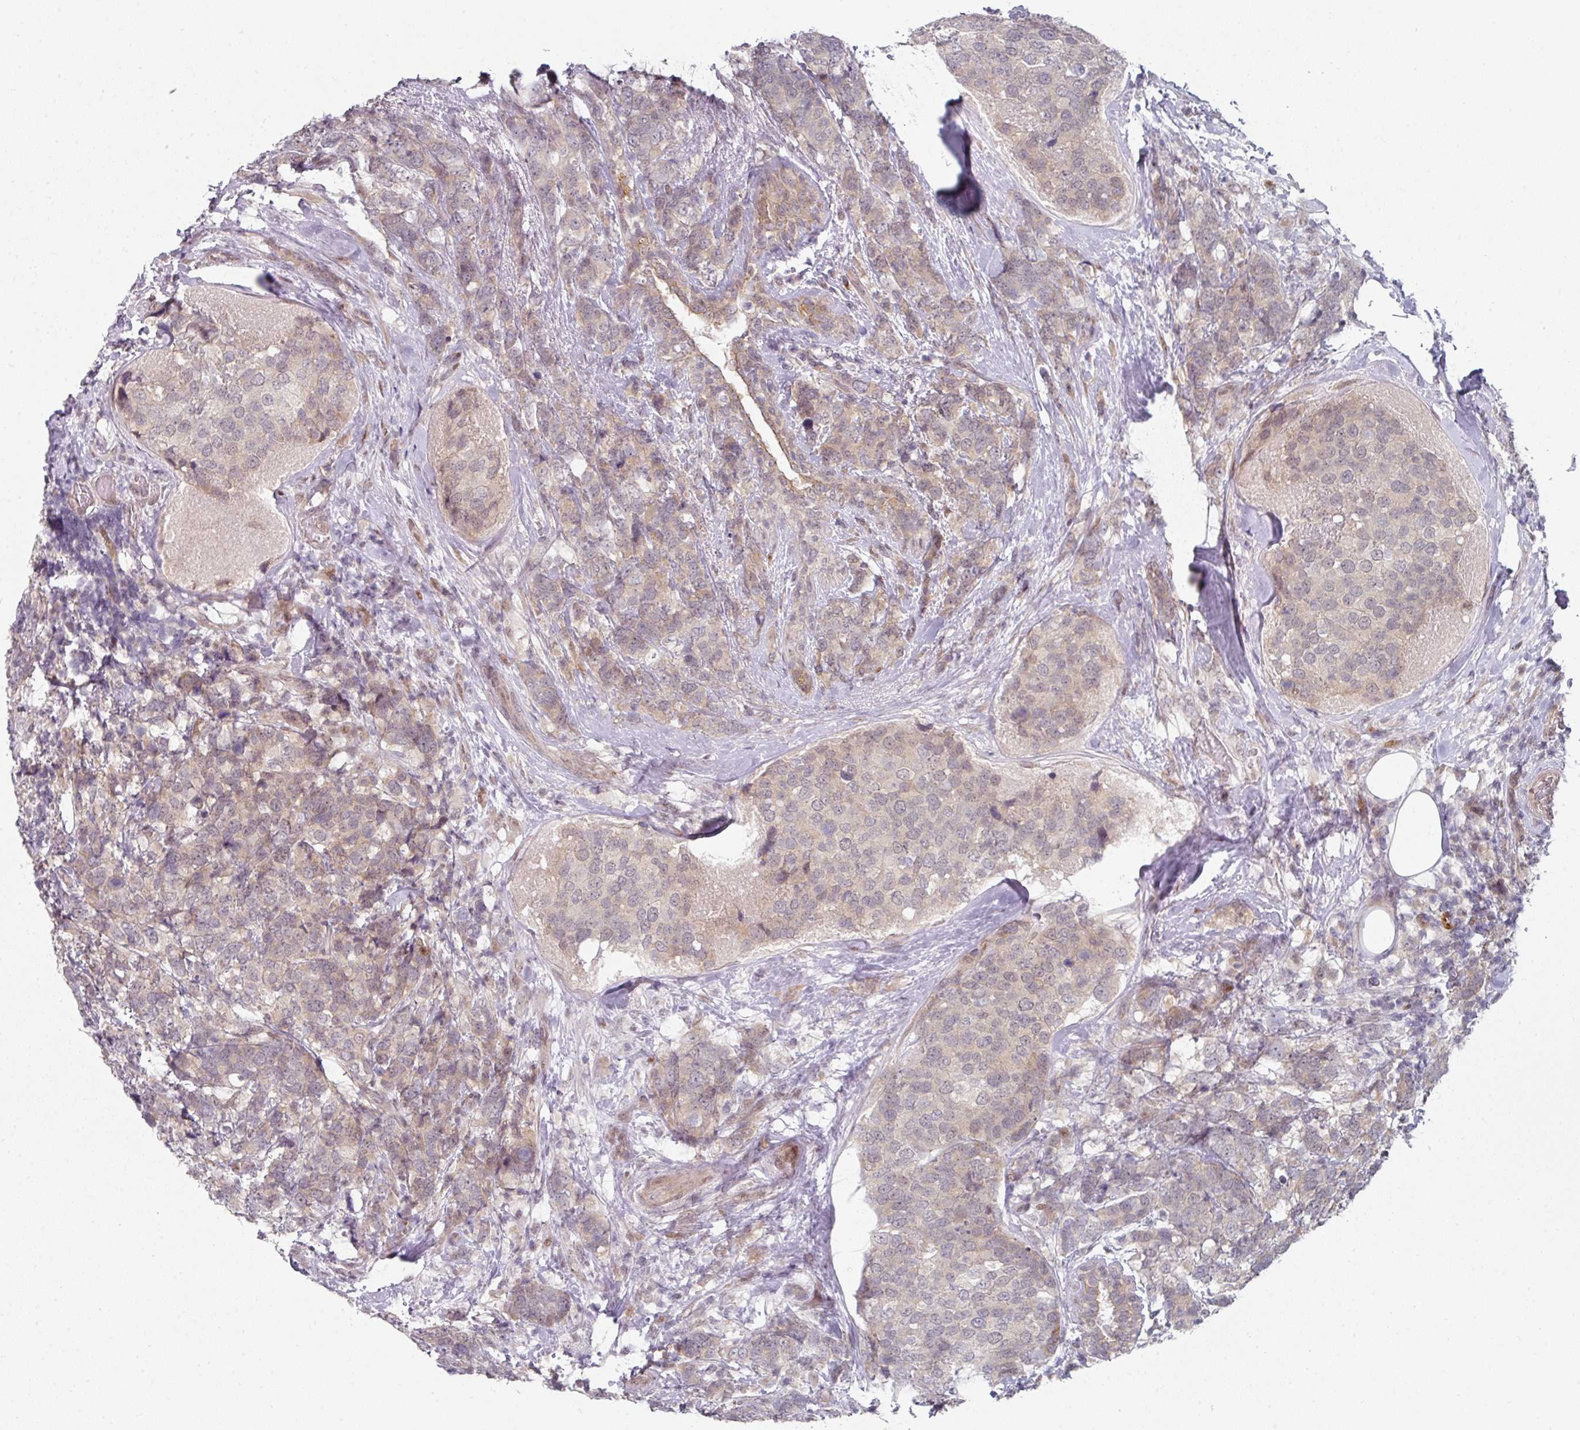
{"staining": {"intensity": "weak", "quantity": ">75%", "location": "cytoplasmic/membranous"}, "tissue": "breast cancer", "cell_type": "Tumor cells", "image_type": "cancer", "snomed": [{"axis": "morphology", "description": "Lobular carcinoma"}, {"axis": "topography", "description": "Breast"}], "caption": "Immunohistochemistry micrograph of lobular carcinoma (breast) stained for a protein (brown), which reveals low levels of weak cytoplasmic/membranous expression in approximately >75% of tumor cells.", "gene": "TMCC1", "patient": {"sex": "female", "age": 59}}